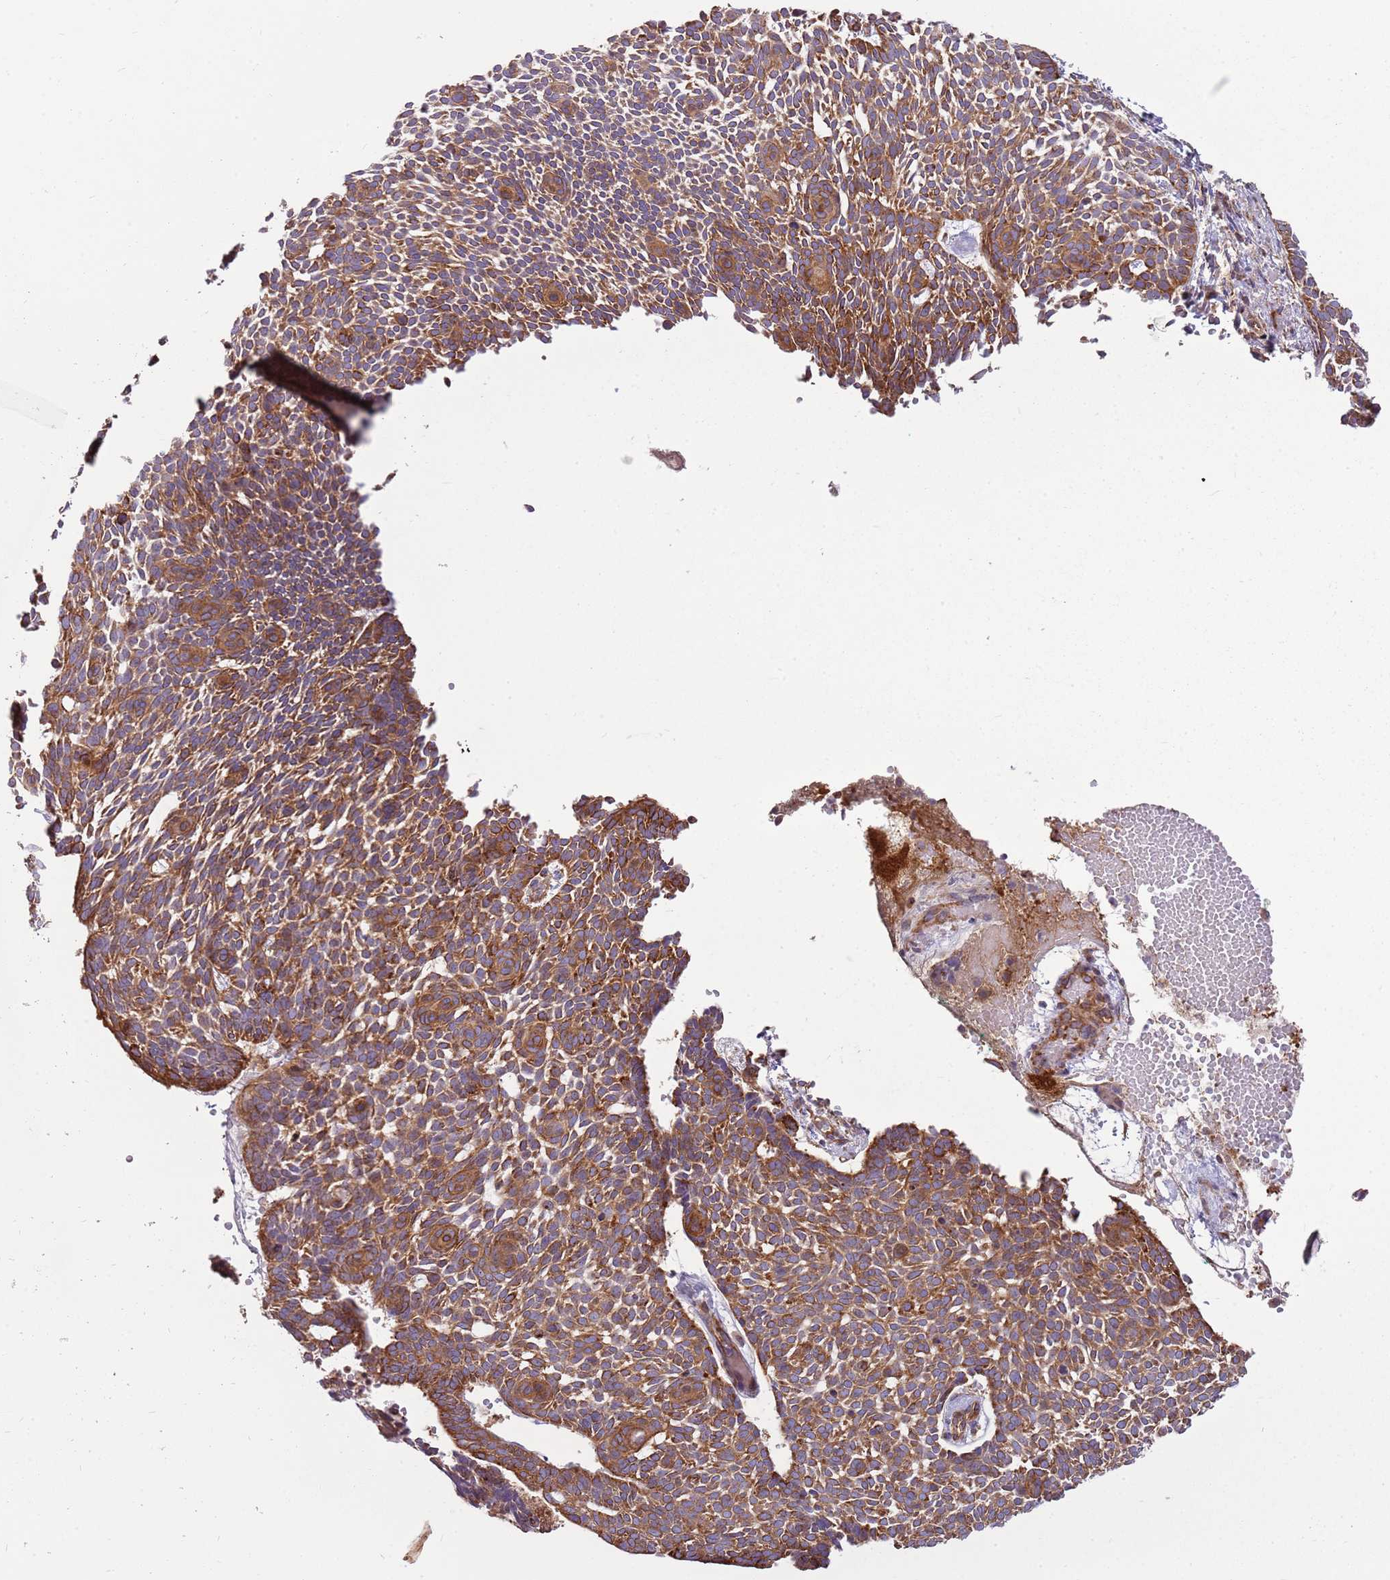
{"staining": {"intensity": "moderate", "quantity": ">75%", "location": "cytoplasmic/membranous"}, "tissue": "skin cancer", "cell_type": "Tumor cells", "image_type": "cancer", "snomed": [{"axis": "morphology", "description": "Basal cell carcinoma"}, {"axis": "topography", "description": "Skin"}], "caption": "The histopathology image shows immunohistochemical staining of skin cancer. There is moderate cytoplasmic/membranous staining is seen in approximately >75% of tumor cells.", "gene": "EMC1", "patient": {"sex": "male", "age": 61}}